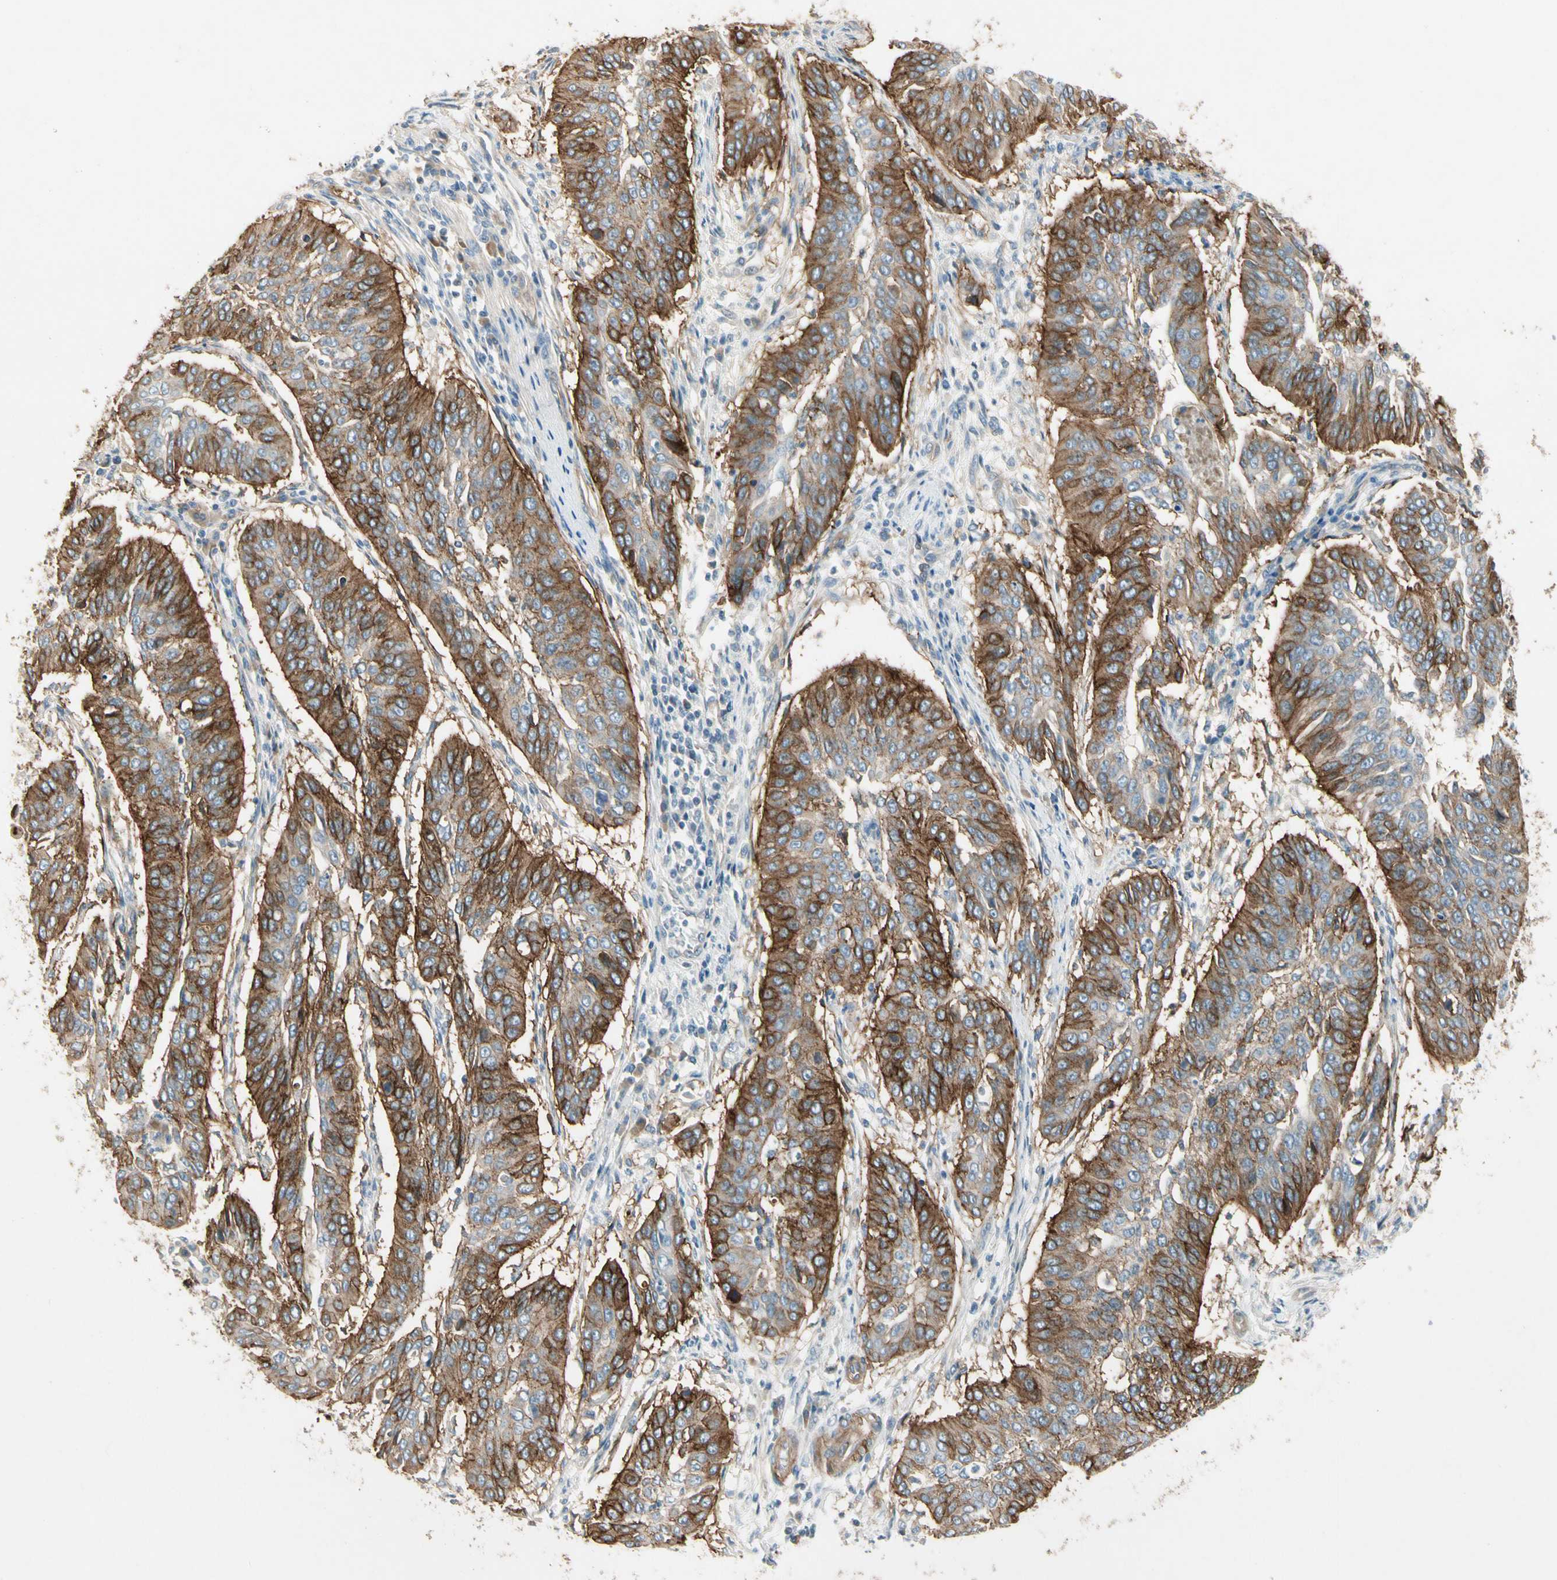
{"staining": {"intensity": "moderate", "quantity": ">75%", "location": "cytoplasmic/membranous"}, "tissue": "cervical cancer", "cell_type": "Tumor cells", "image_type": "cancer", "snomed": [{"axis": "morphology", "description": "Normal tissue, NOS"}, {"axis": "morphology", "description": "Squamous cell carcinoma, NOS"}, {"axis": "topography", "description": "Cervix"}], "caption": "The photomicrograph exhibits immunohistochemical staining of cervical squamous cell carcinoma. There is moderate cytoplasmic/membranous positivity is appreciated in approximately >75% of tumor cells.", "gene": "ITGA3", "patient": {"sex": "female", "age": 39}}